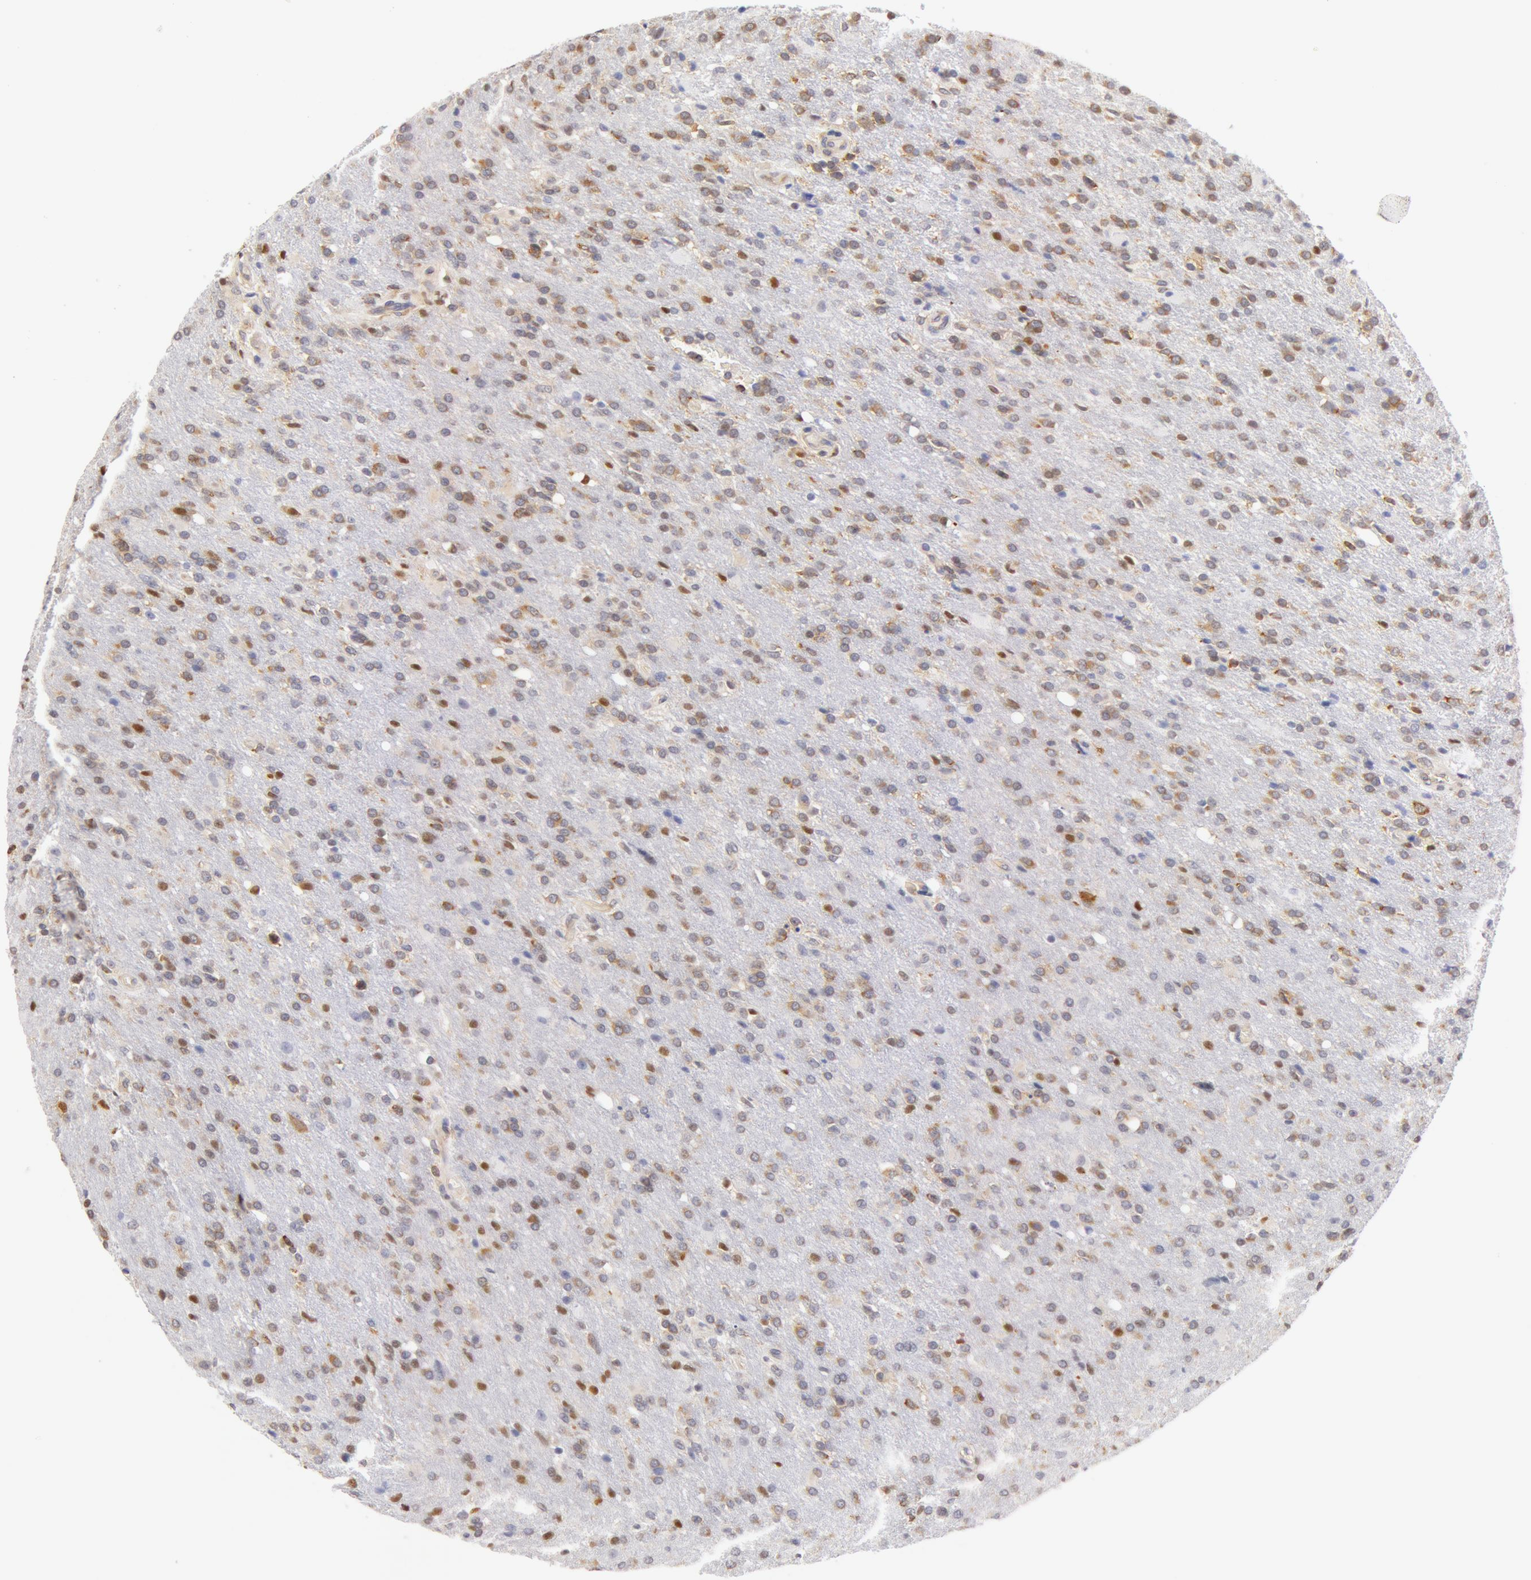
{"staining": {"intensity": "negative", "quantity": "none", "location": "none"}, "tissue": "glioma", "cell_type": "Tumor cells", "image_type": "cancer", "snomed": [{"axis": "morphology", "description": "Glioma, malignant, High grade"}, {"axis": "topography", "description": "Brain"}], "caption": "IHC of glioma shows no staining in tumor cells.", "gene": "DDX3Y", "patient": {"sex": "male", "age": 68}}